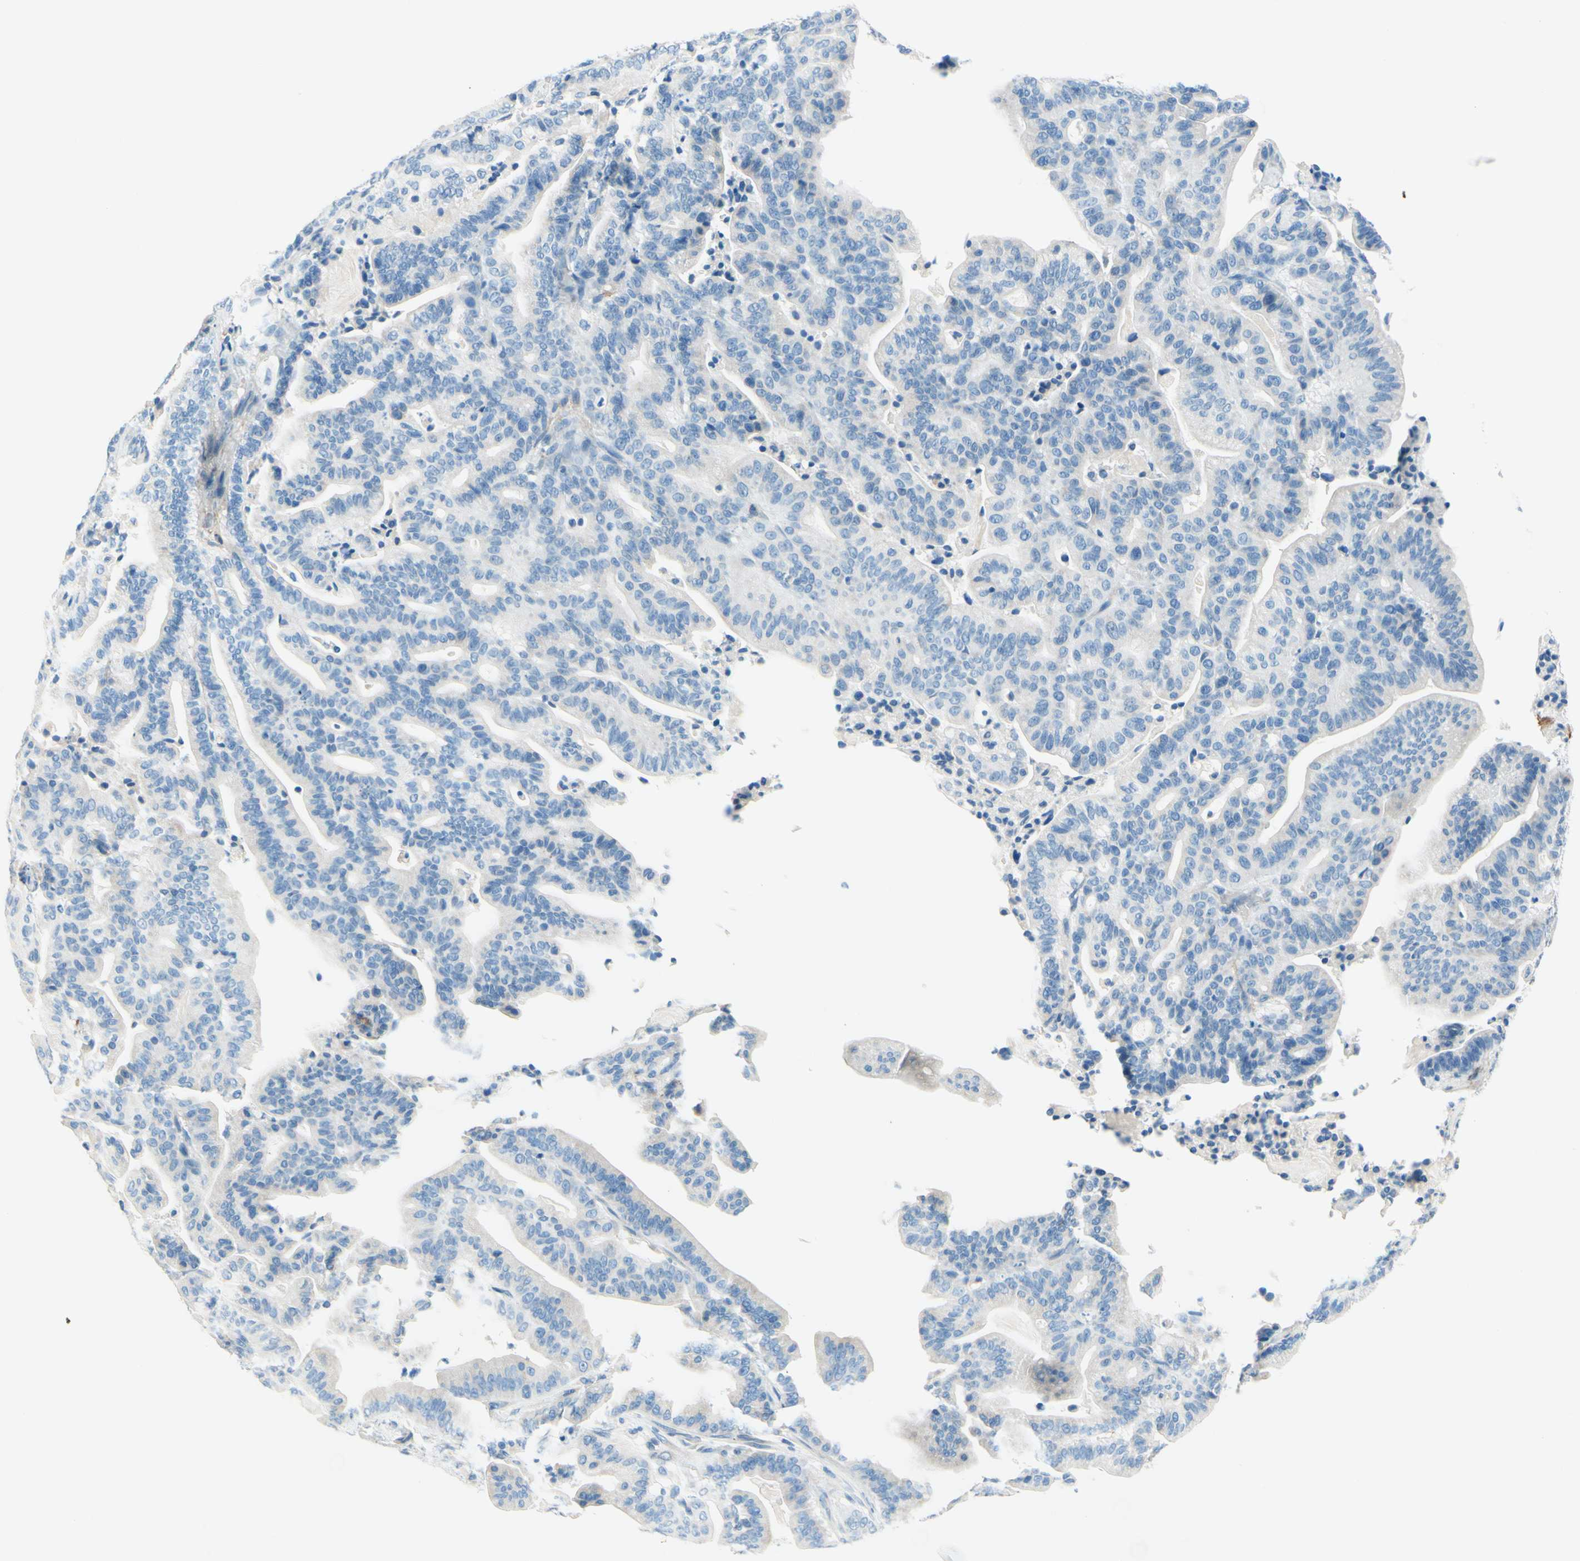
{"staining": {"intensity": "negative", "quantity": "none", "location": "none"}, "tissue": "pancreatic cancer", "cell_type": "Tumor cells", "image_type": "cancer", "snomed": [{"axis": "morphology", "description": "Adenocarcinoma, NOS"}, {"axis": "topography", "description": "Pancreas"}], "caption": "Pancreatic cancer (adenocarcinoma) stained for a protein using IHC displays no staining tumor cells.", "gene": "PASD1", "patient": {"sex": "male", "age": 63}}